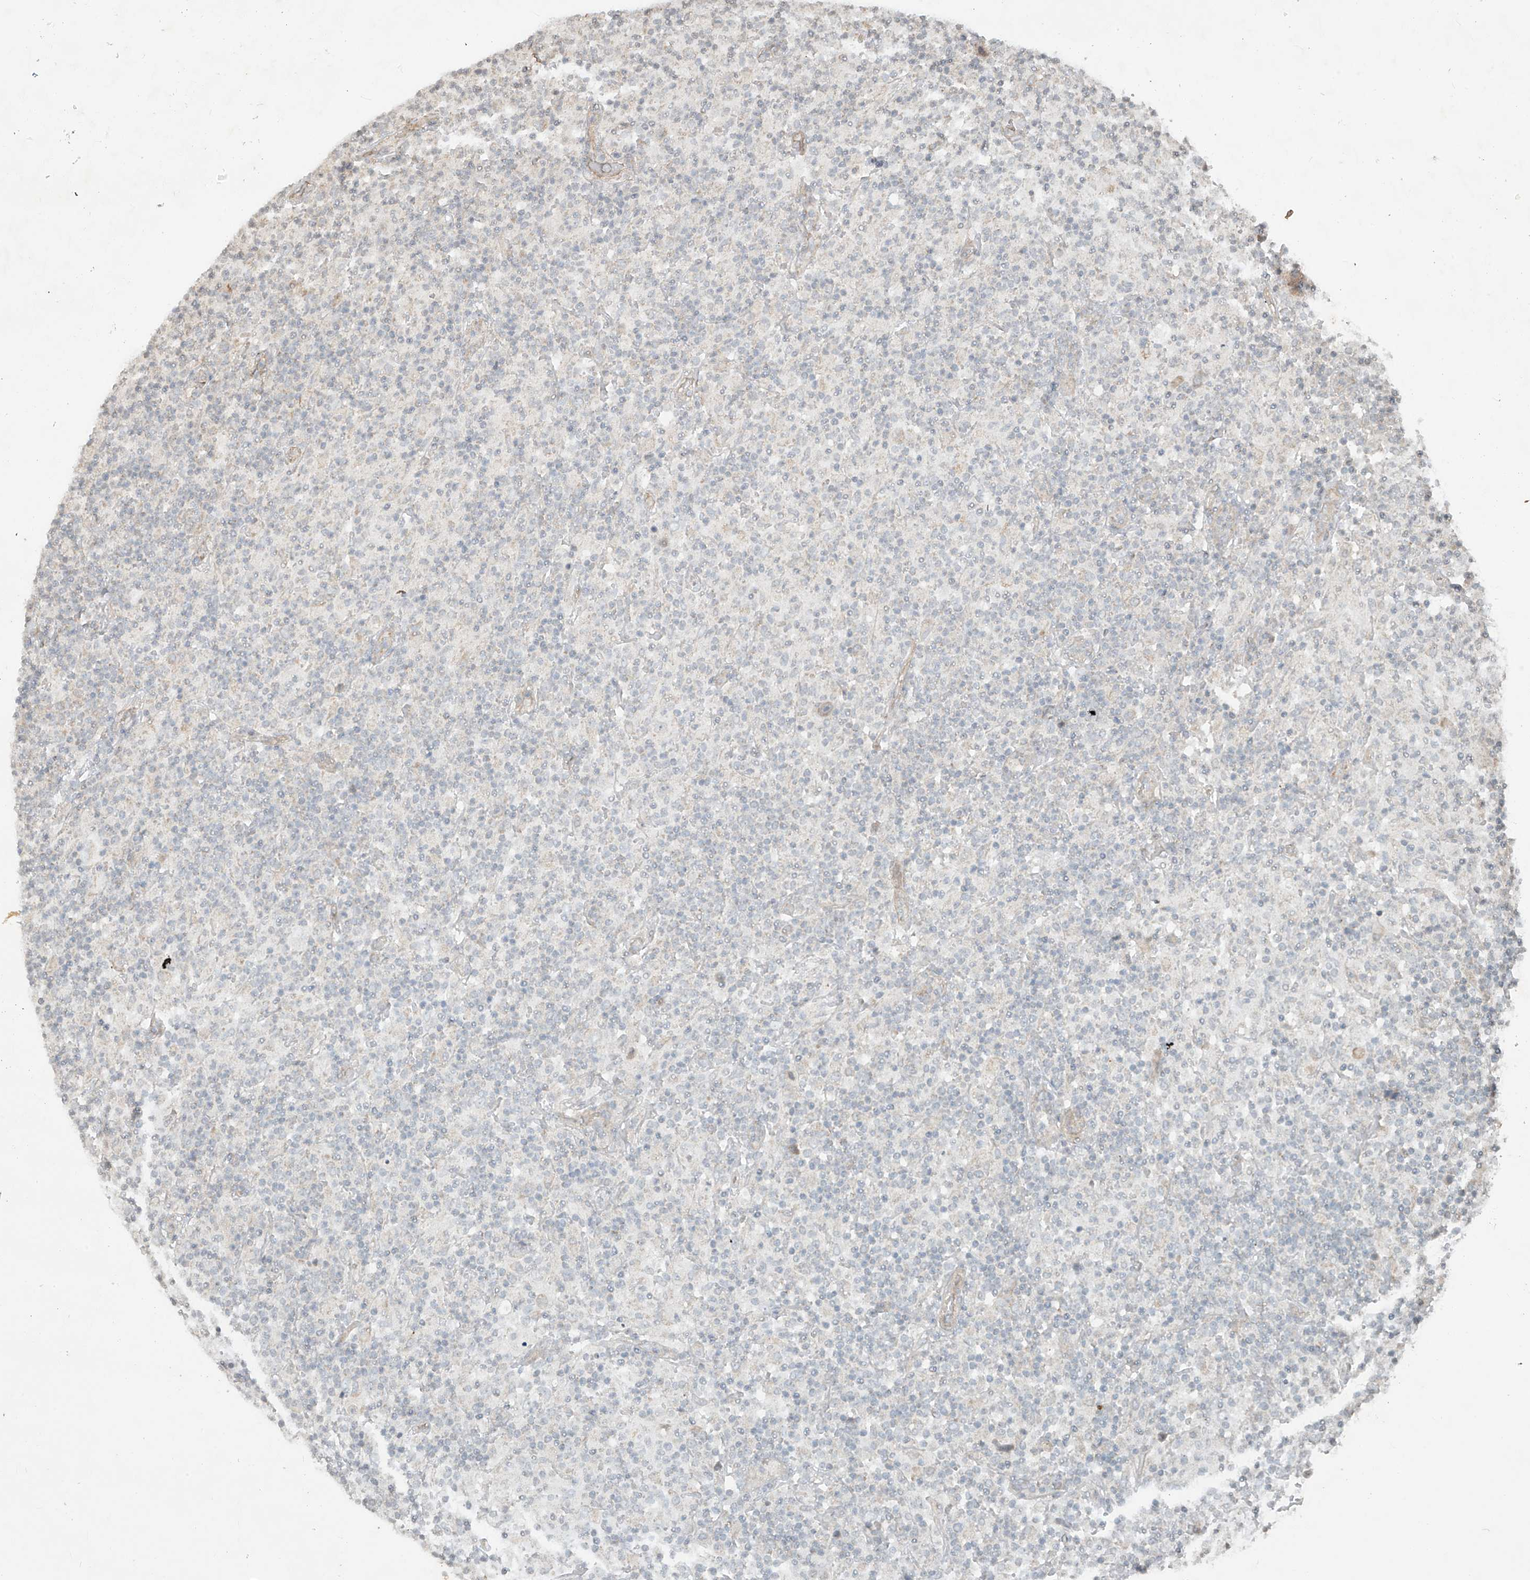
{"staining": {"intensity": "negative", "quantity": "none", "location": "none"}, "tissue": "lymphoma", "cell_type": "Tumor cells", "image_type": "cancer", "snomed": [{"axis": "morphology", "description": "Hodgkin's disease, NOS"}, {"axis": "topography", "description": "Lymph node"}], "caption": "Tumor cells show no significant protein staining in lymphoma.", "gene": "DGKQ", "patient": {"sex": "male", "age": 70}}